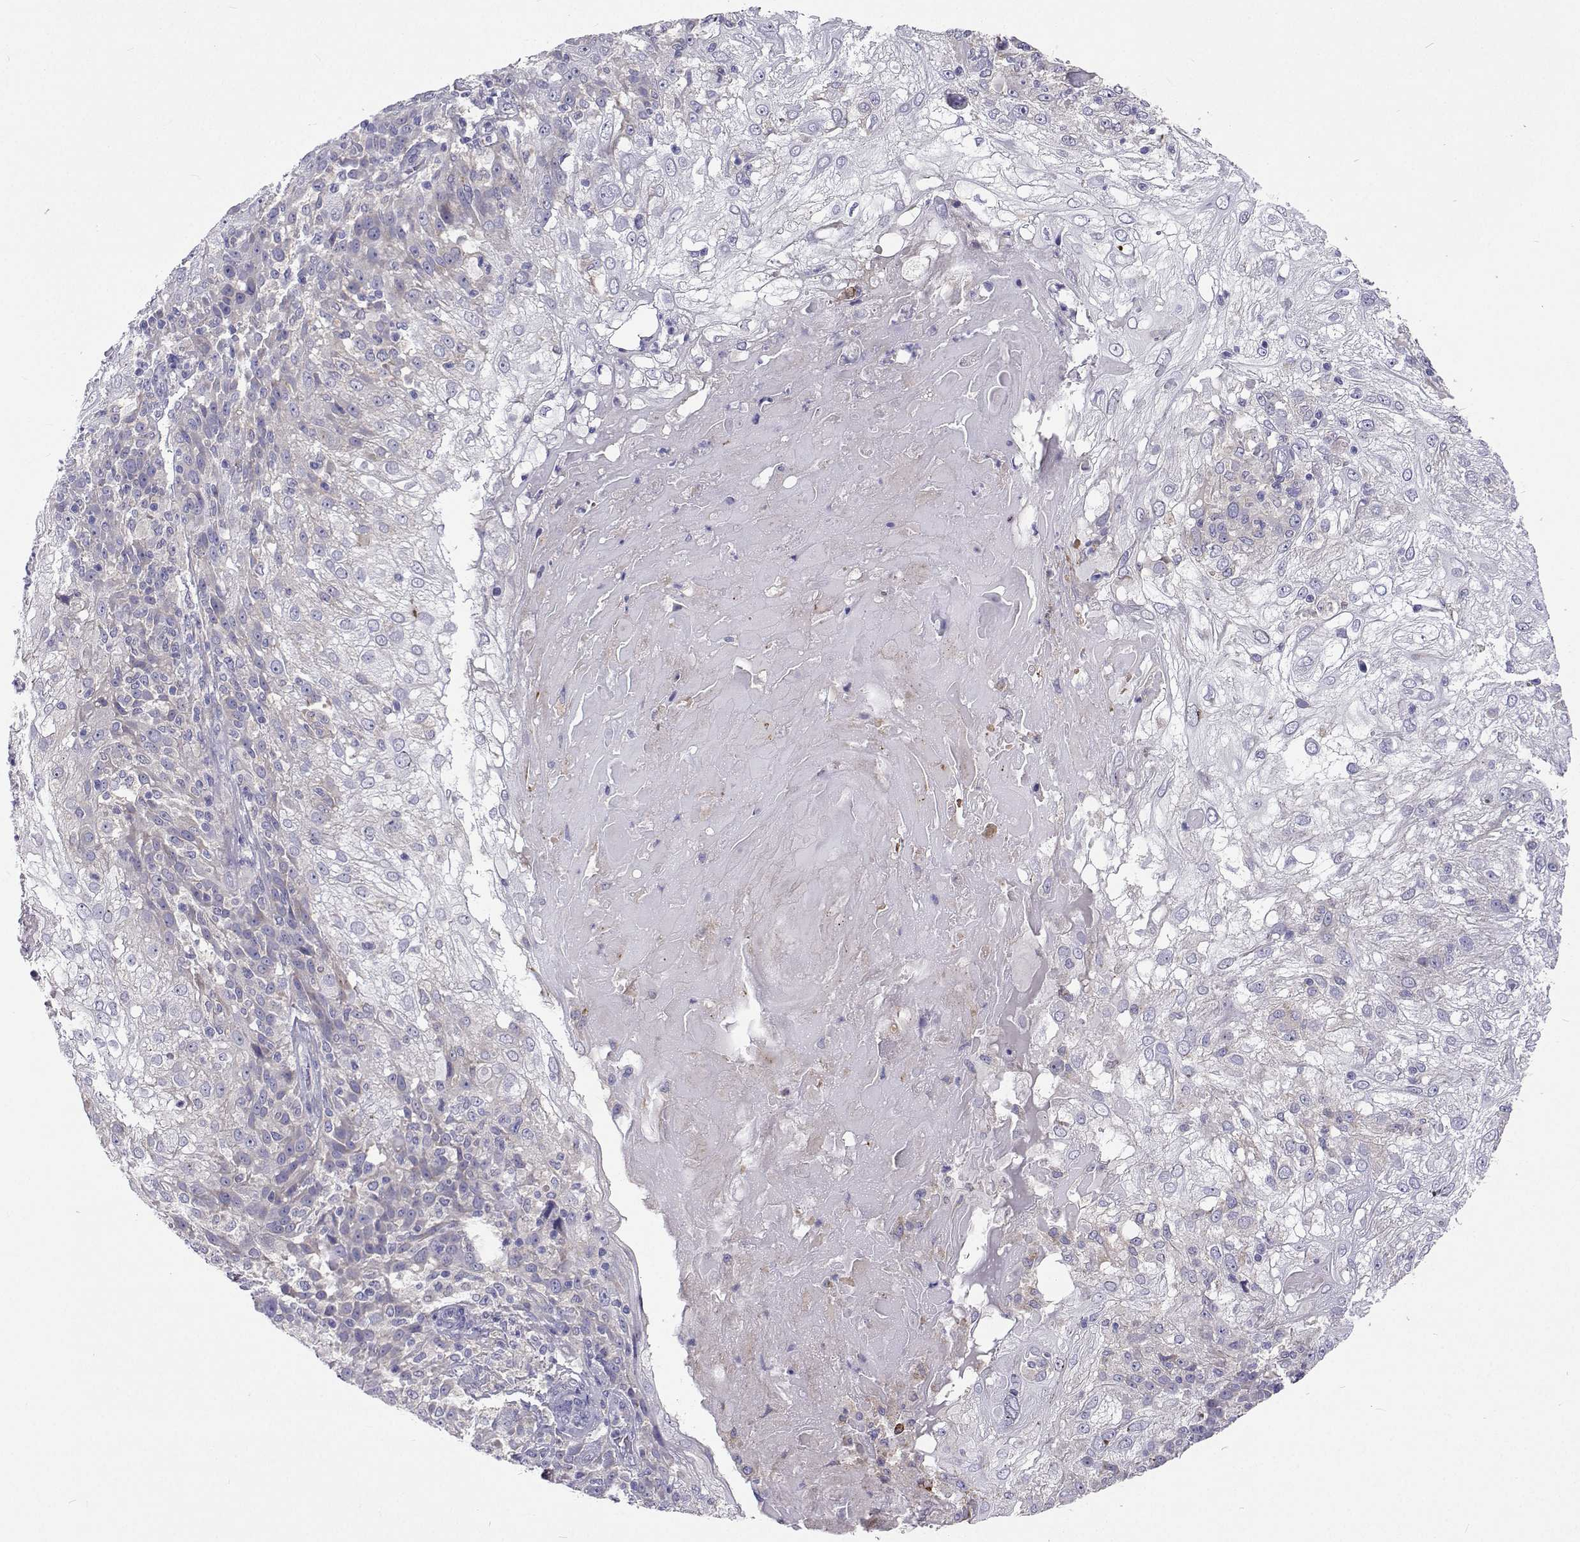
{"staining": {"intensity": "negative", "quantity": "none", "location": "none"}, "tissue": "skin cancer", "cell_type": "Tumor cells", "image_type": "cancer", "snomed": [{"axis": "morphology", "description": "Normal tissue, NOS"}, {"axis": "morphology", "description": "Squamous cell carcinoma, NOS"}, {"axis": "topography", "description": "Skin"}], "caption": "Immunohistochemistry micrograph of neoplastic tissue: squamous cell carcinoma (skin) stained with DAB reveals no significant protein staining in tumor cells.", "gene": "LHFPL7", "patient": {"sex": "female", "age": 83}}